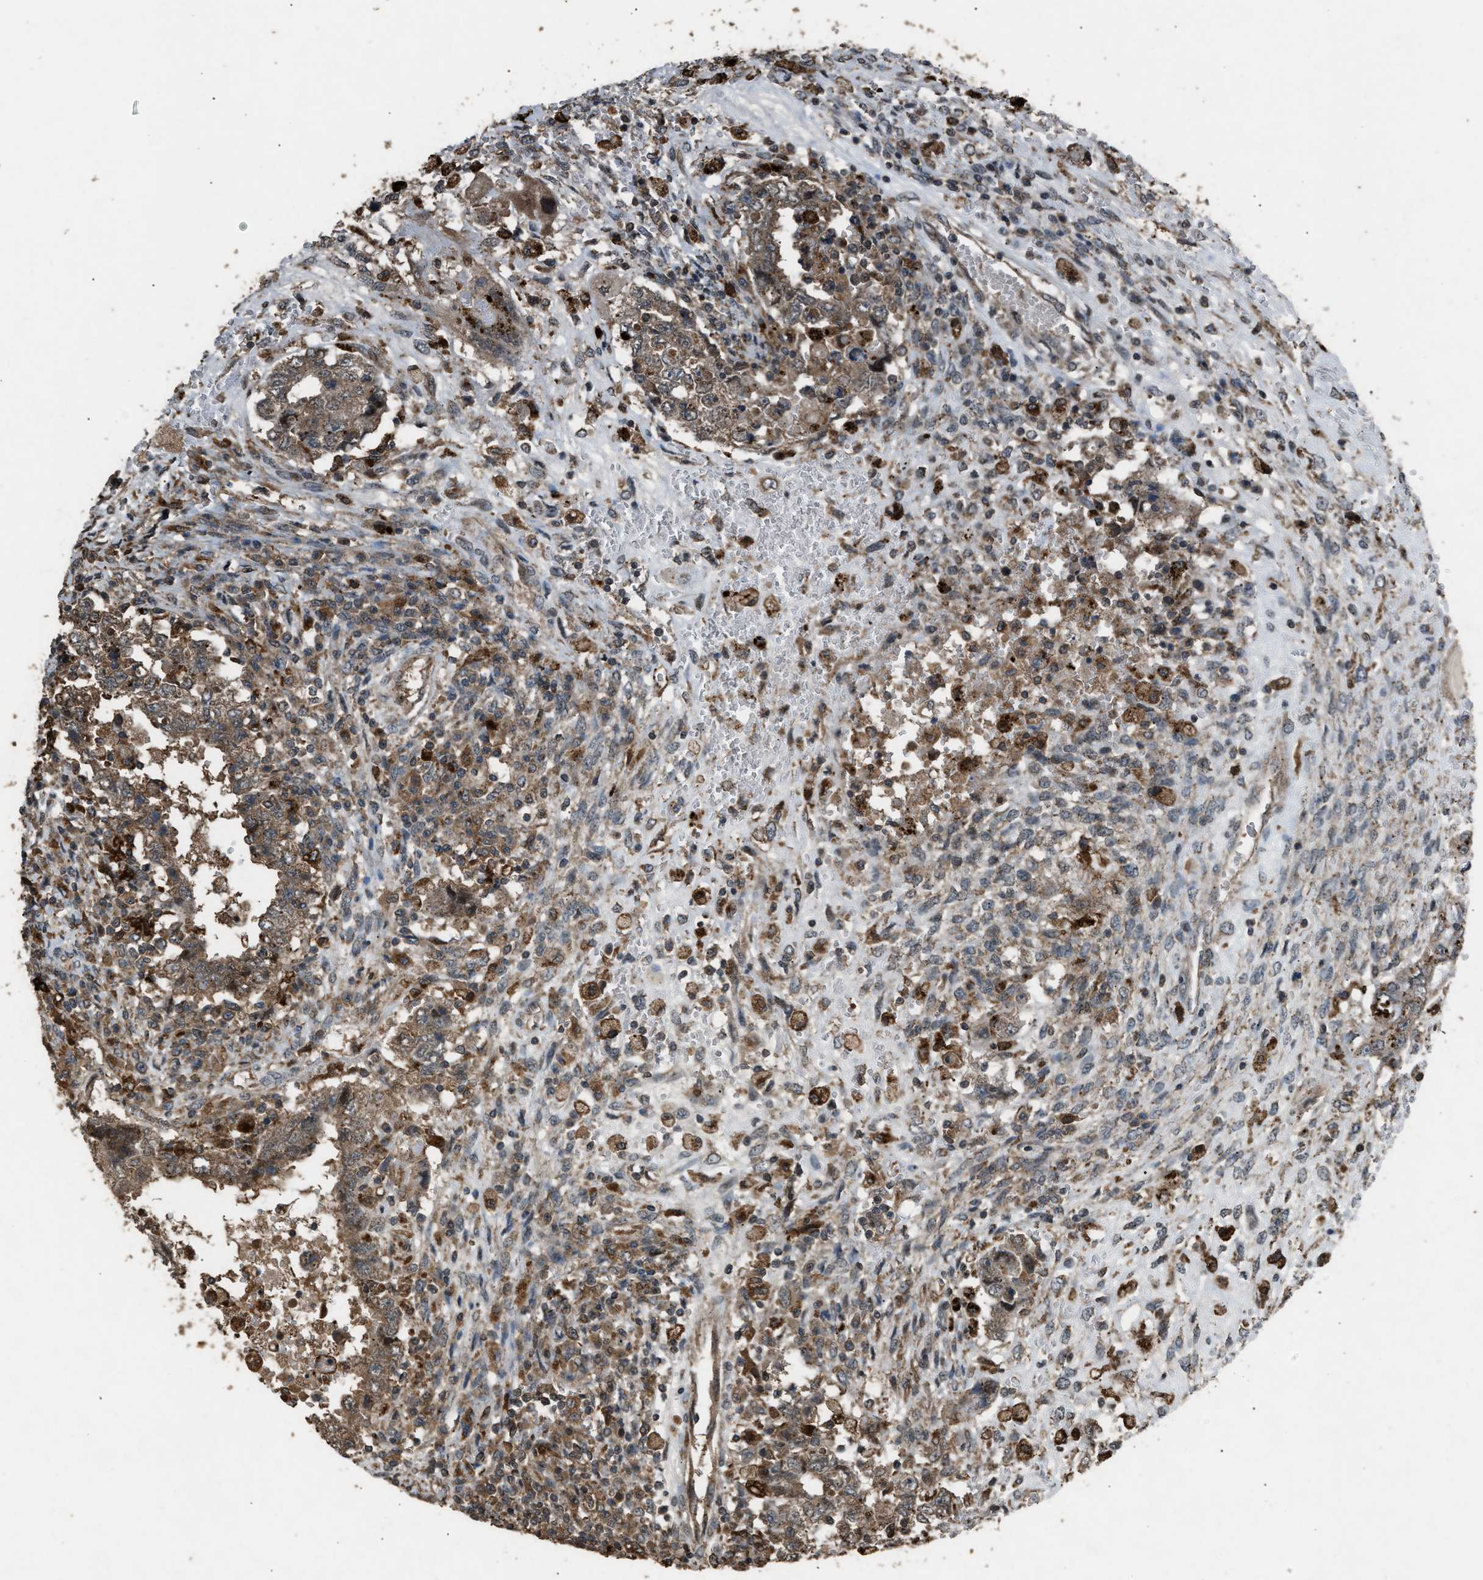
{"staining": {"intensity": "moderate", "quantity": ">75%", "location": "cytoplasmic/membranous"}, "tissue": "testis cancer", "cell_type": "Tumor cells", "image_type": "cancer", "snomed": [{"axis": "morphology", "description": "Carcinoma, Embryonal, NOS"}, {"axis": "topography", "description": "Testis"}], "caption": "High-power microscopy captured an immunohistochemistry (IHC) image of testis cancer, revealing moderate cytoplasmic/membranous staining in about >75% of tumor cells. (DAB IHC, brown staining for protein, blue staining for nuclei).", "gene": "PSMD1", "patient": {"sex": "male", "age": 26}}